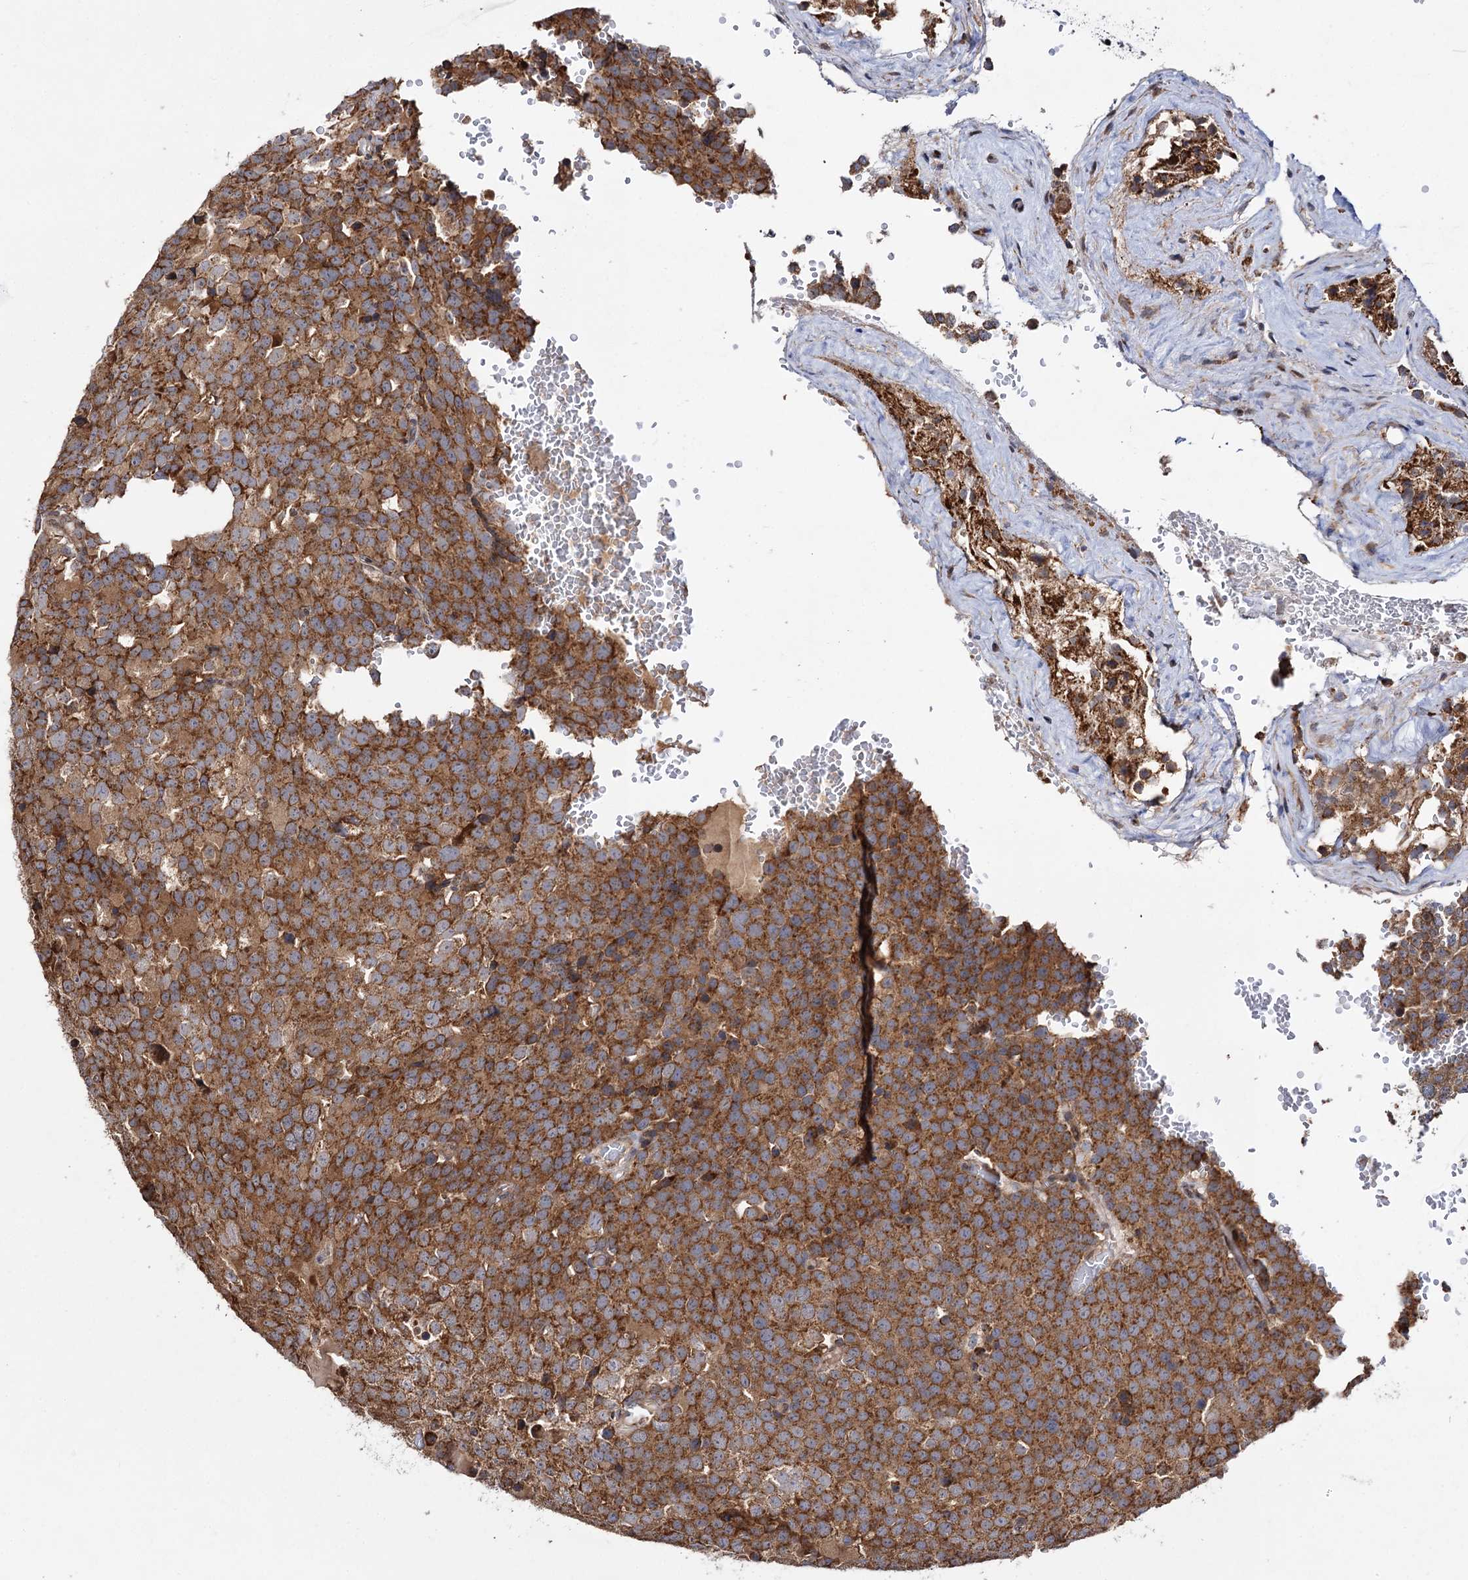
{"staining": {"intensity": "strong", "quantity": ">75%", "location": "cytoplasmic/membranous"}, "tissue": "testis cancer", "cell_type": "Tumor cells", "image_type": "cancer", "snomed": [{"axis": "morphology", "description": "Seminoma, NOS"}, {"axis": "topography", "description": "Testis"}], "caption": "Protein positivity by IHC displays strong cytoplasmic/membranous positivity in approximately >75% of tumor cells in testis cancer.", "gene": "CEP76", "patient": {"sex": "male", "age": 71}}